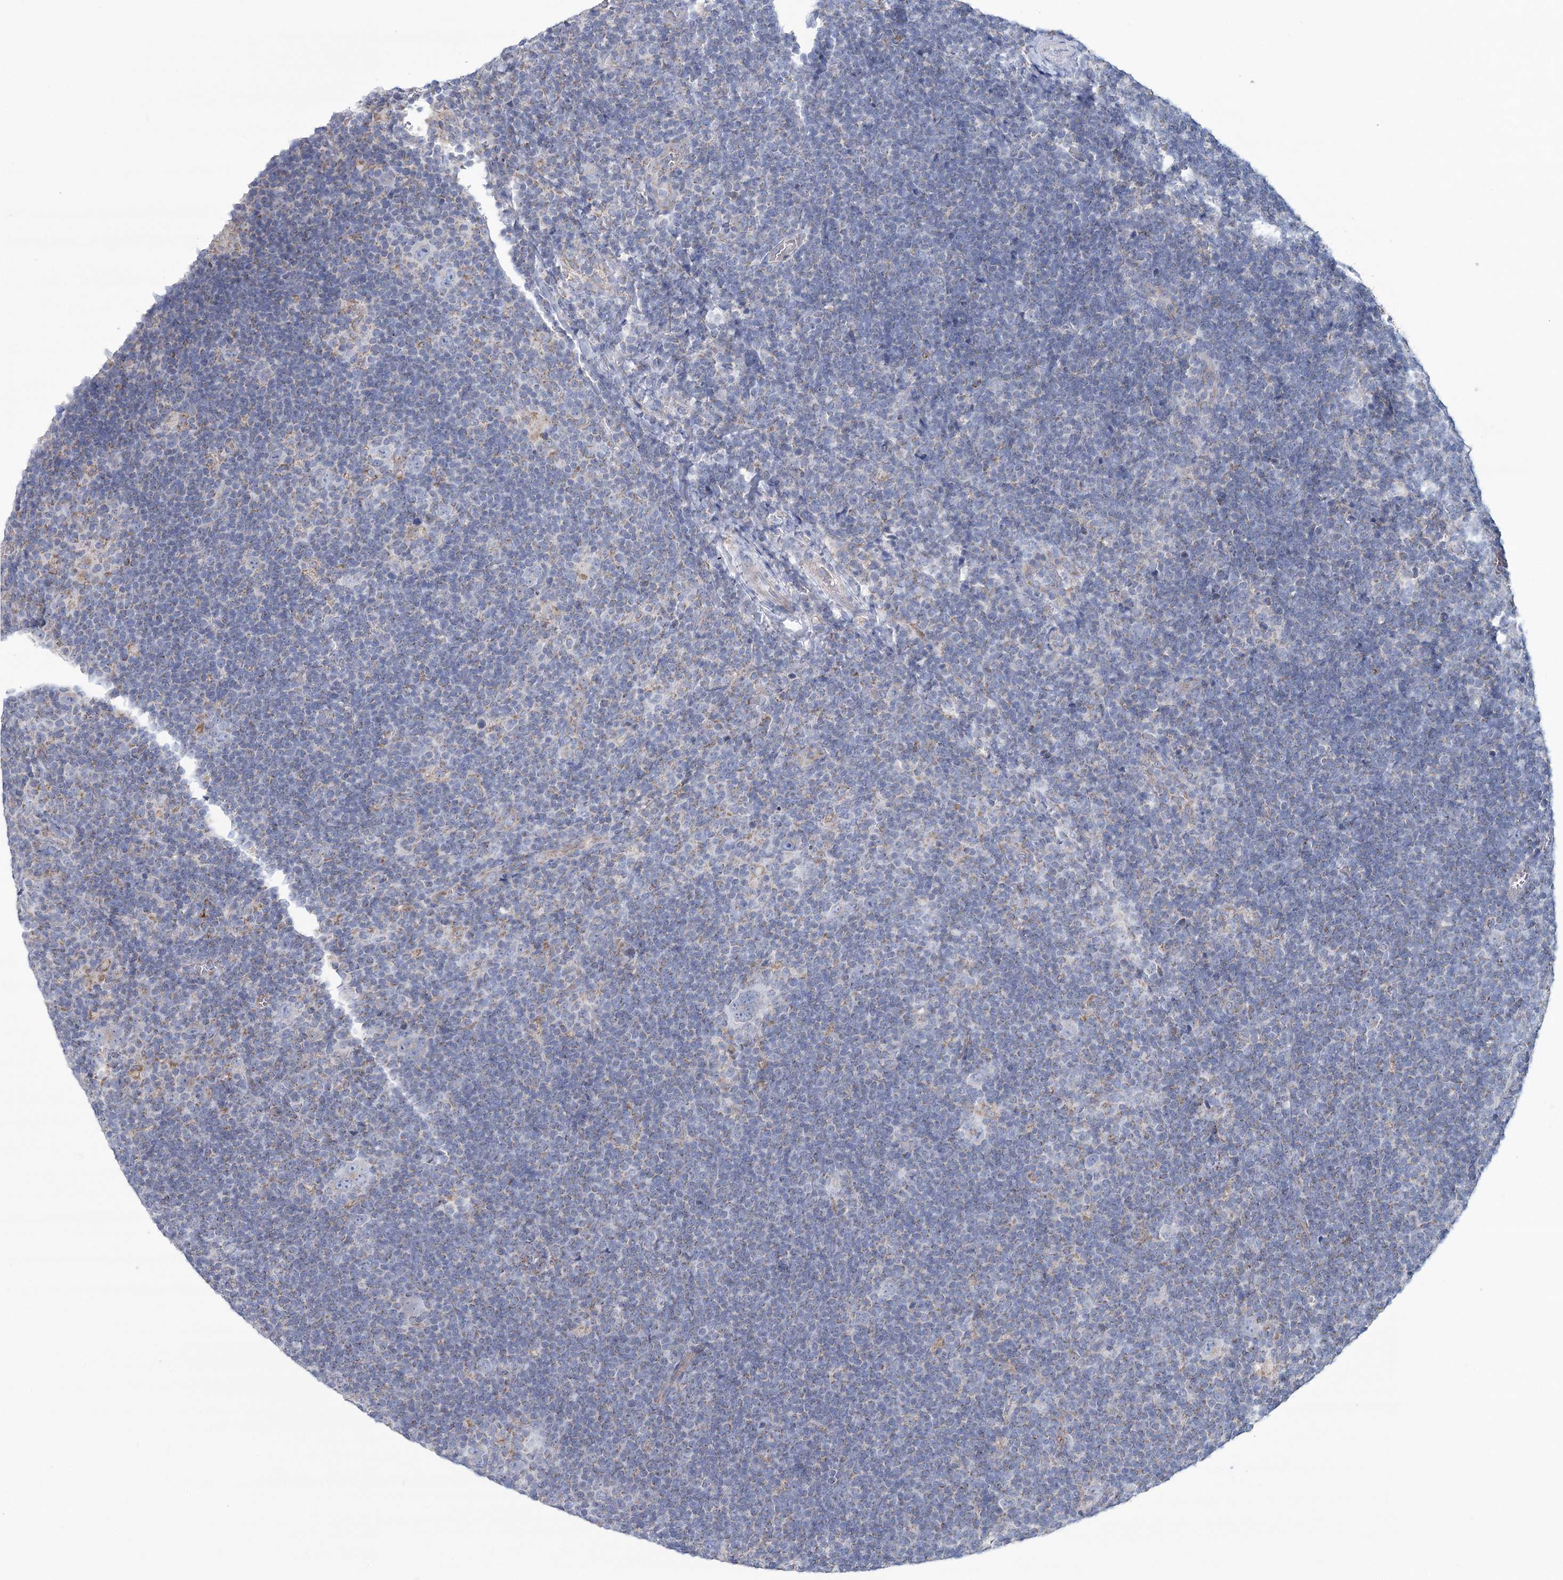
{"staining": {"intensity": "negative", "quantity": "none", "location": "none"}, "tissue": "lymphoma", "cell_type": "Tumor cells", "image_type": "cancer", "snomed": [{"axis": "morphology", "description": "Hodgkin's disease, NOS"}, {"axis": "topography", "description": "Lymph node"}], "caption": "This photomicrograph is of lymphoma stained with IHC to label a protein in brown with the nuclei are counter-stained blue. There is no positivity in tumor cells. (DAB IHC visualized using brightfield microscopy, high magnification).", "gene": "SNX7", "patient": {"sex": "female", "age": 57}}